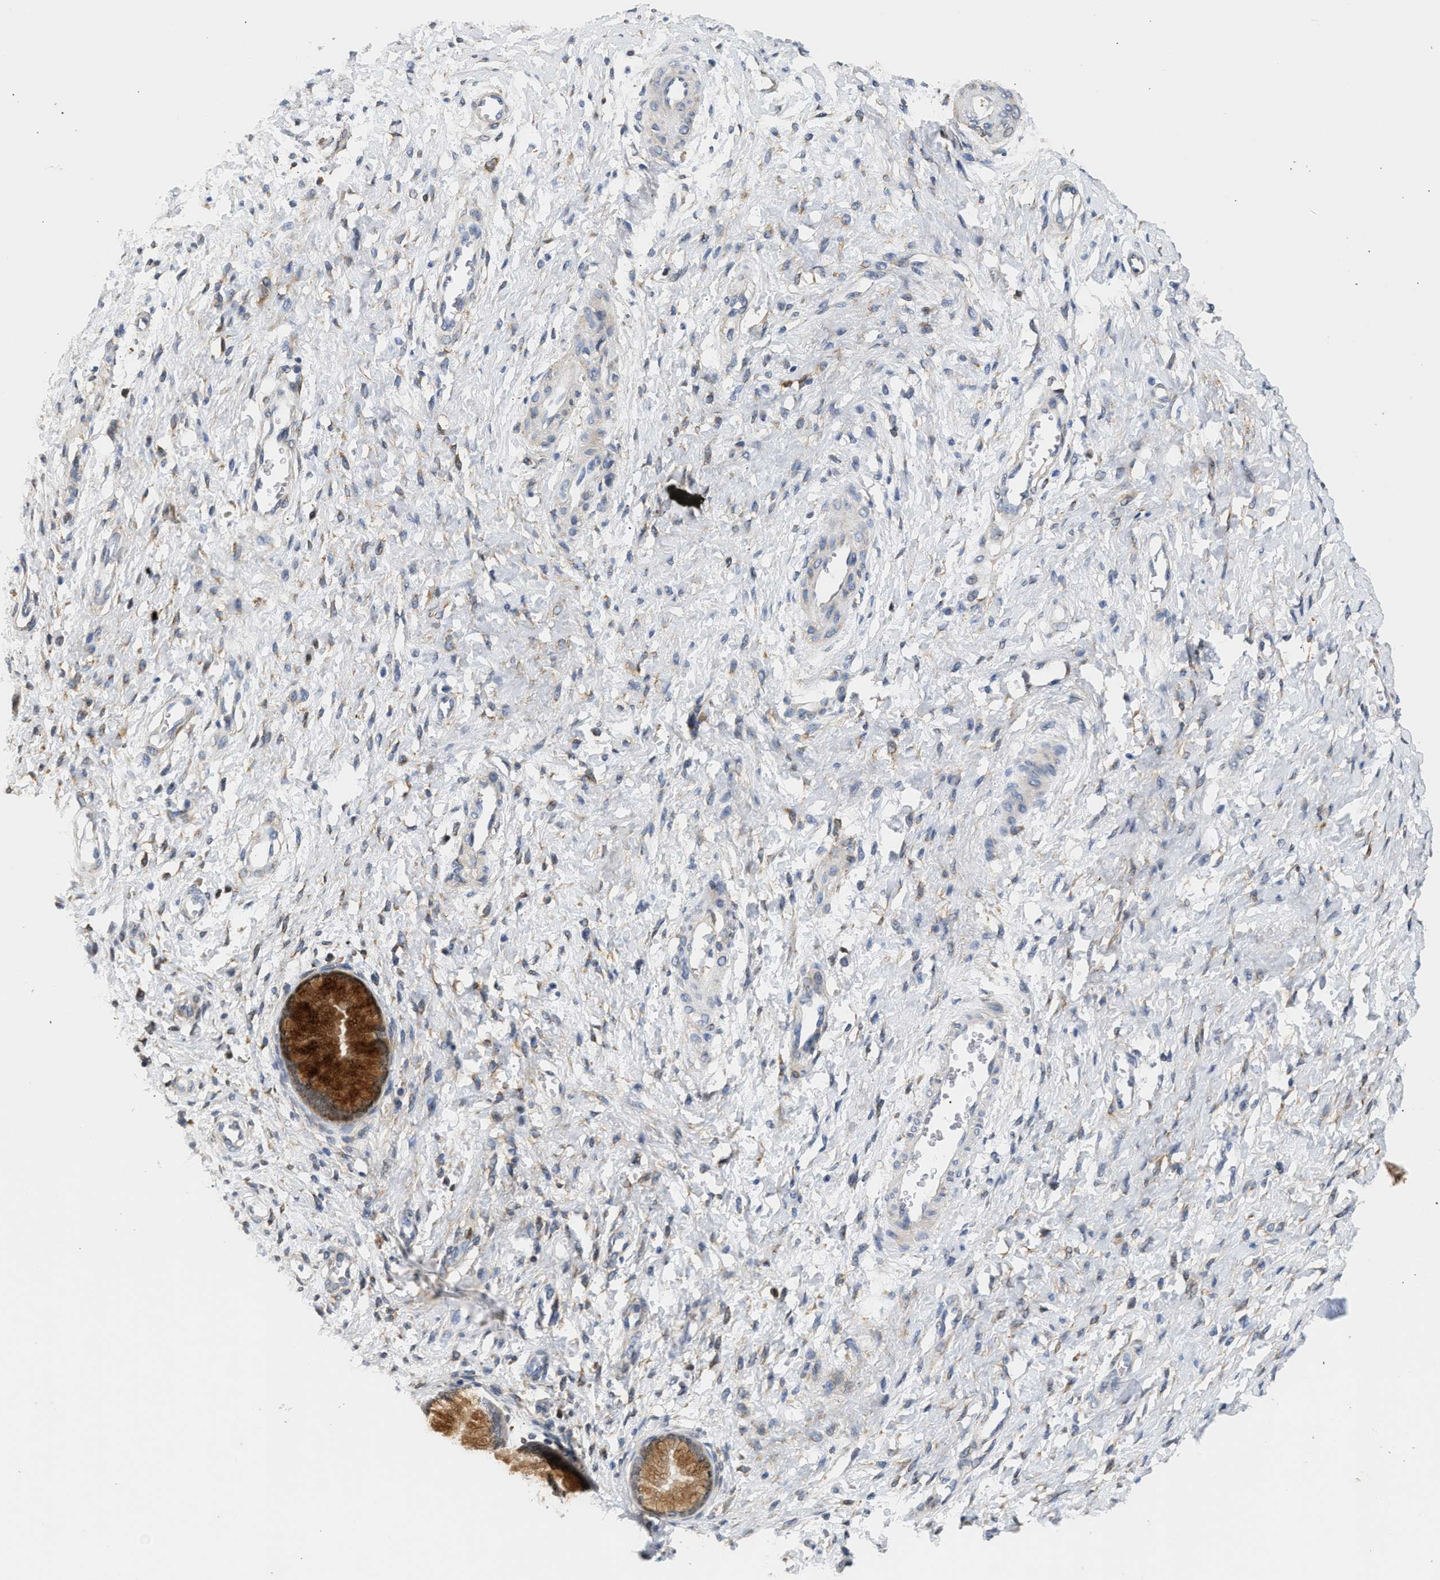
{"staining": {"intensity": "strong", "quantity": ">75%", "location": "cytoplasmic/membranous"}, "tissue": "cervix", "cell_type": "Glandular cells", "image_type": "normal", "snomed": [{"axis": "morphology", "description": "Normal tissue, NOS"}, {"axis": "topography", "description": "Cervix"}], "caption": "The image displays a brown stain indicating the presence of a protein in the cytoplasmic/membranous of glandular cells in cervix.", "gene": "RAB31", "patient": {"sex": "female", "age": 55}}